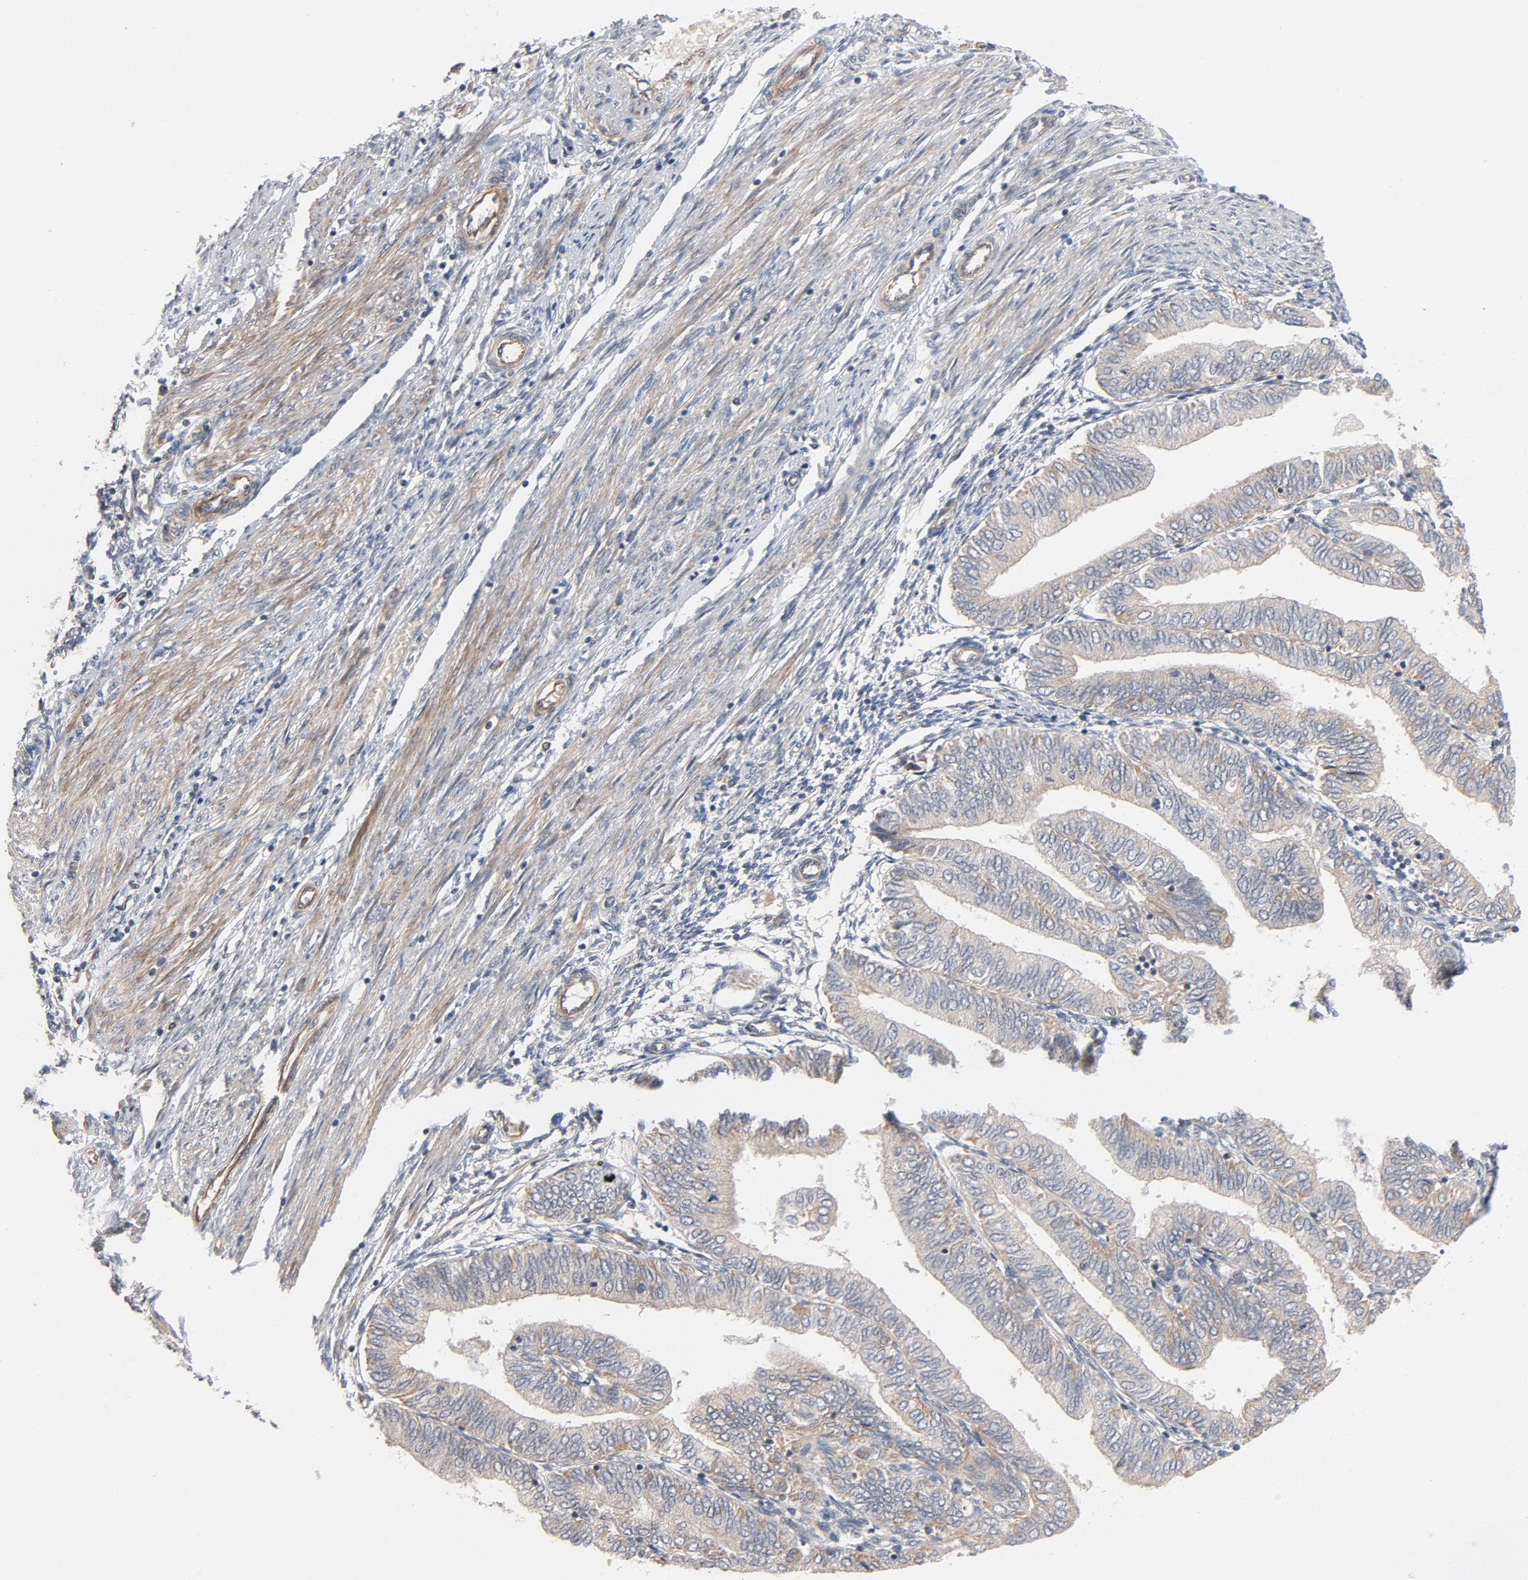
{"staining": {"intensity": "weak", "quantity": ">75%", "location": "cytoplasmic/membranous"}, "tissue": "endometrial cancer", "cell_type": "Tumor cells", "image_type": "cancer", "snomed": [{"axis": "morphology", "description": "Adenocarcinoma, NOS"}, {"axis": "topography", "description": "Endometrium"}], "caption": "Weak cytoplasmic/membranous positivity for a protein is present in approximately >75% of tumor cells of endometrial adenocarcinoma using immunohistochemistry.", "gene": "TRIOBP", "patient": {"sex": "female", "age": 51}}